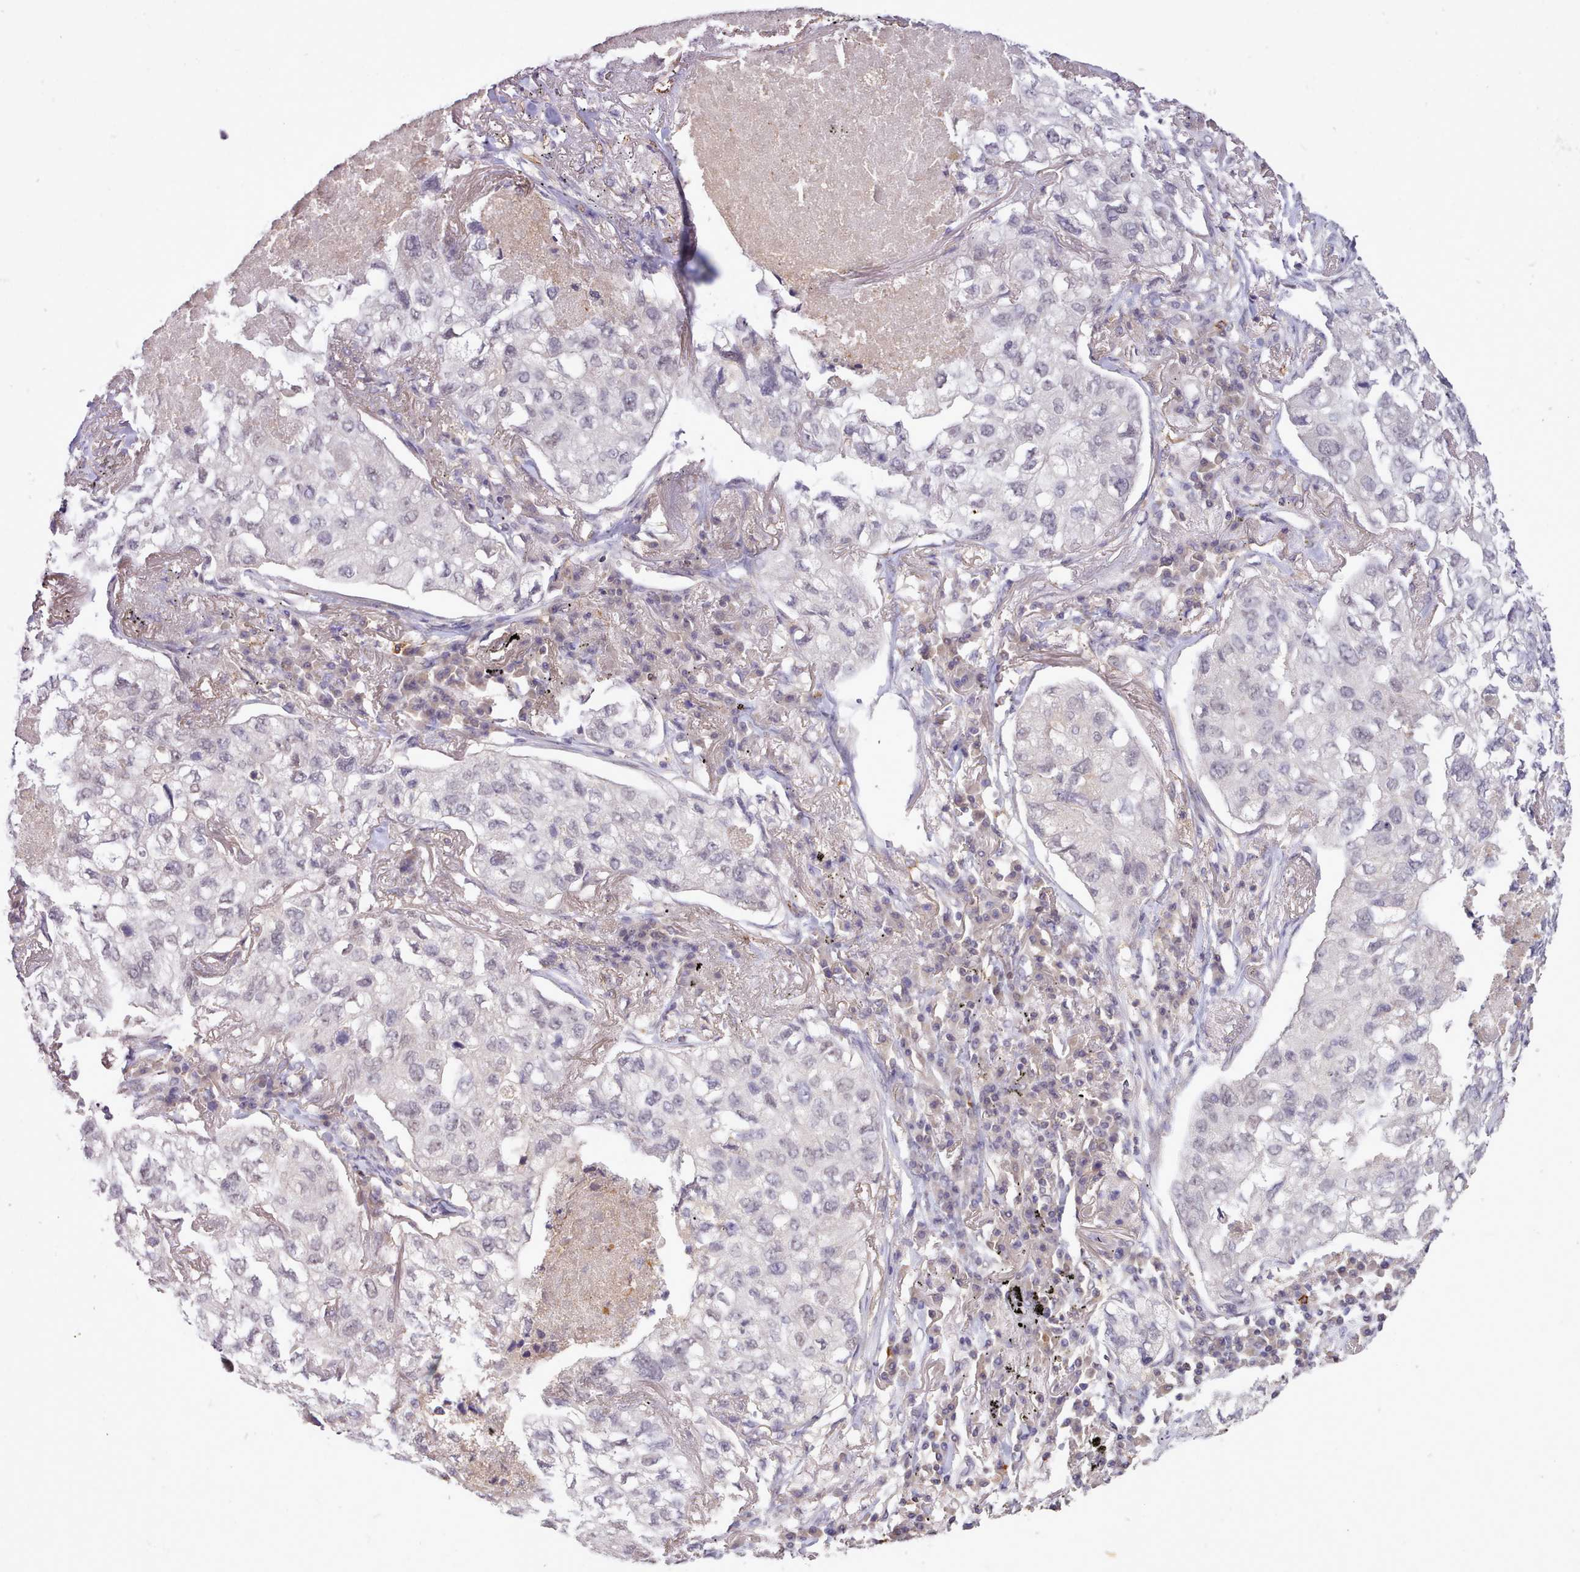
{"staining": {"intensity": "negative", "quantity": "none", "location": "none"}, "tissue": "lung cancer", "cell_type": "Tumor cells", "image_type": "cancer", "snomed": [{"axis": "morphology", "description": "Adenocarcinoma, NOS"}, {"axis": "topography", "description": "Lung"}], "caption": "Immunohistochemistry (IHC) photomicrograph of human lung cancer stained for a protein (brown), which reveals no staining in tumor cells.", "gene": "ARL17A", "patient": {"sex": "male", "age": 65}}